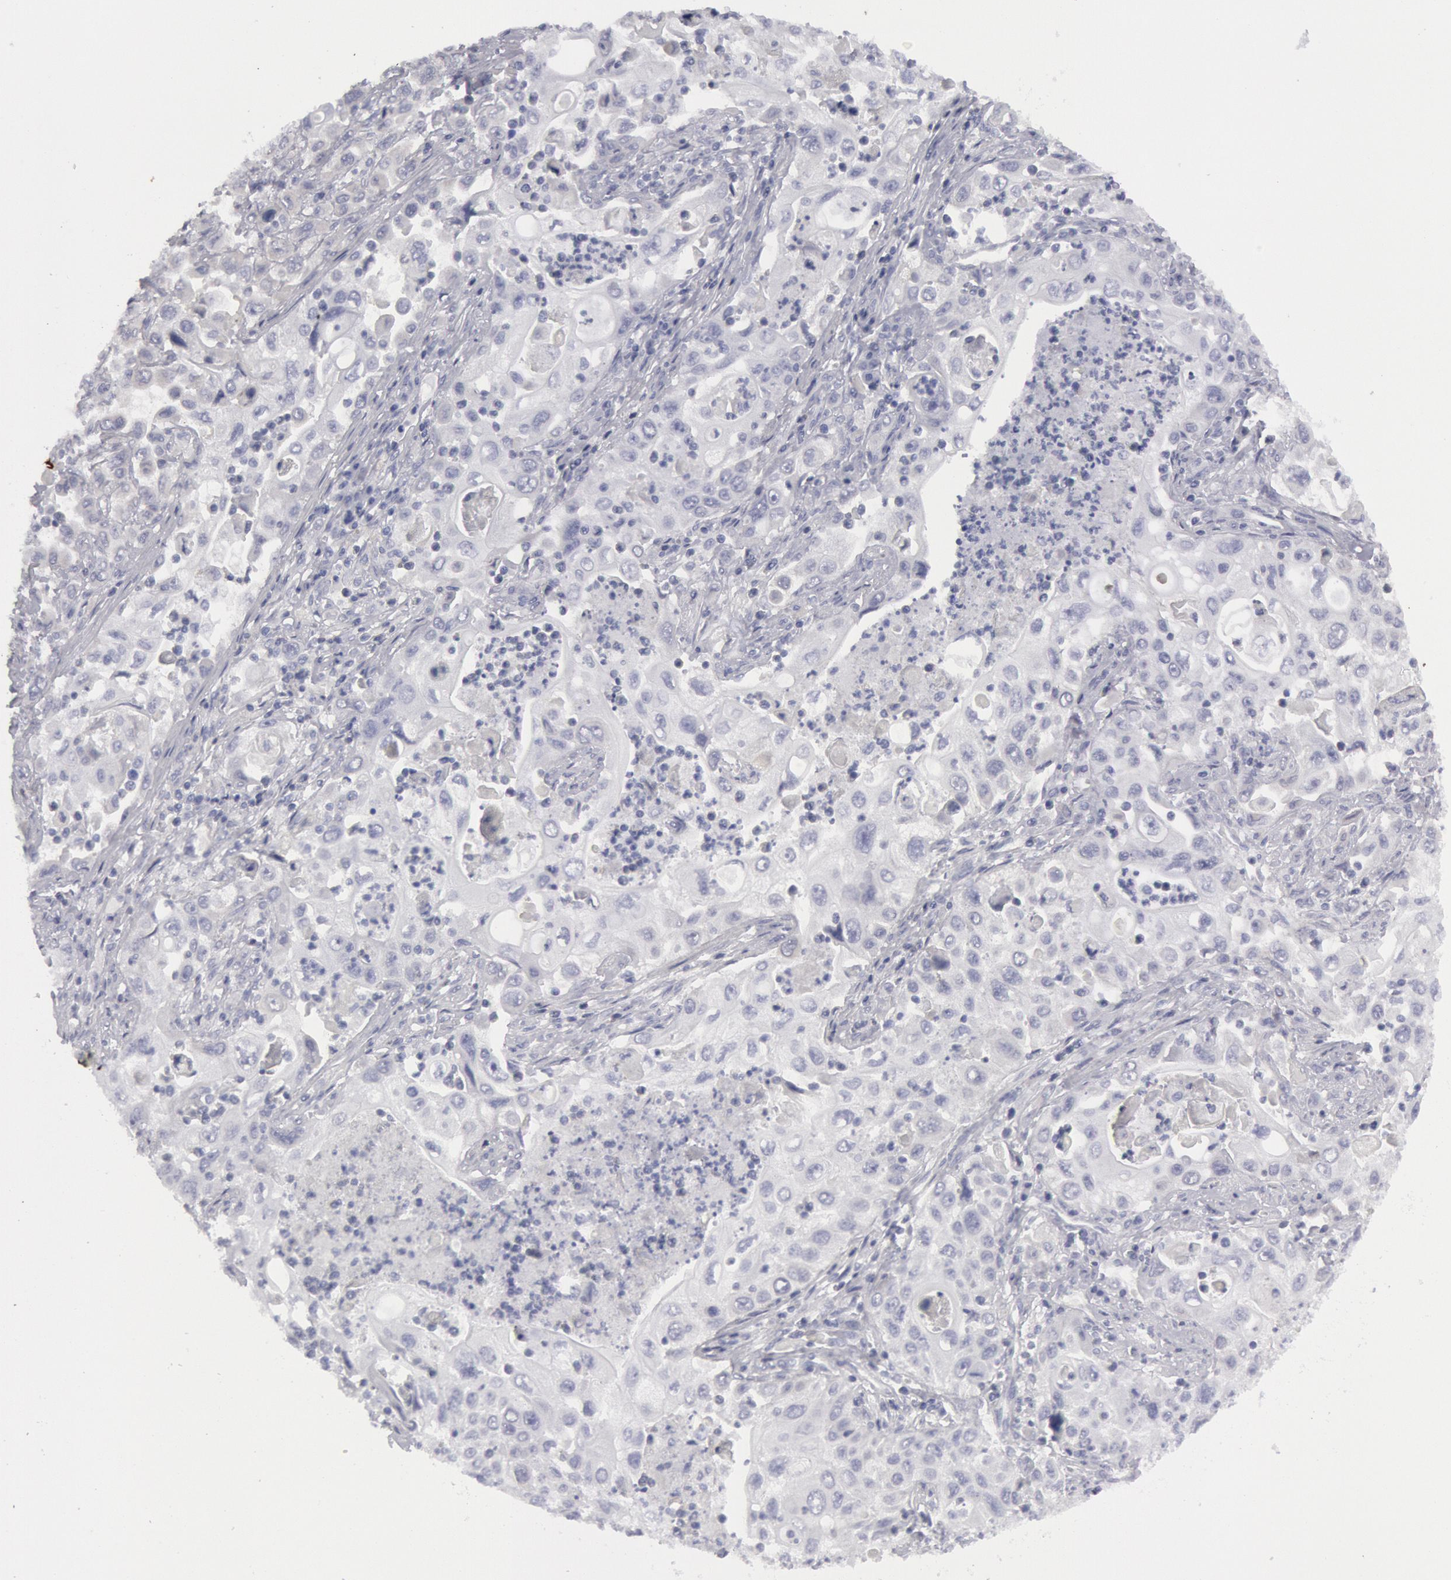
{"staining": {"intensity": "negative", "quantity": "none", "location": "none"}, "tissue": "pancreatic cancer", "cell_type": "Tumor cells", "image_type": "cancer", "snomed": [{"axis": "morphology", "description": "Adenocarcinoma, NOS"}, {"axis": "topography", "description": "Pancreas"}], "caption": "DAB immunohistochemical staining of human pancreatic cancer exhibits no significant expression in tumor cells.", "gene": "FHL1", "patient": {"sex": "male", "age": 70}}